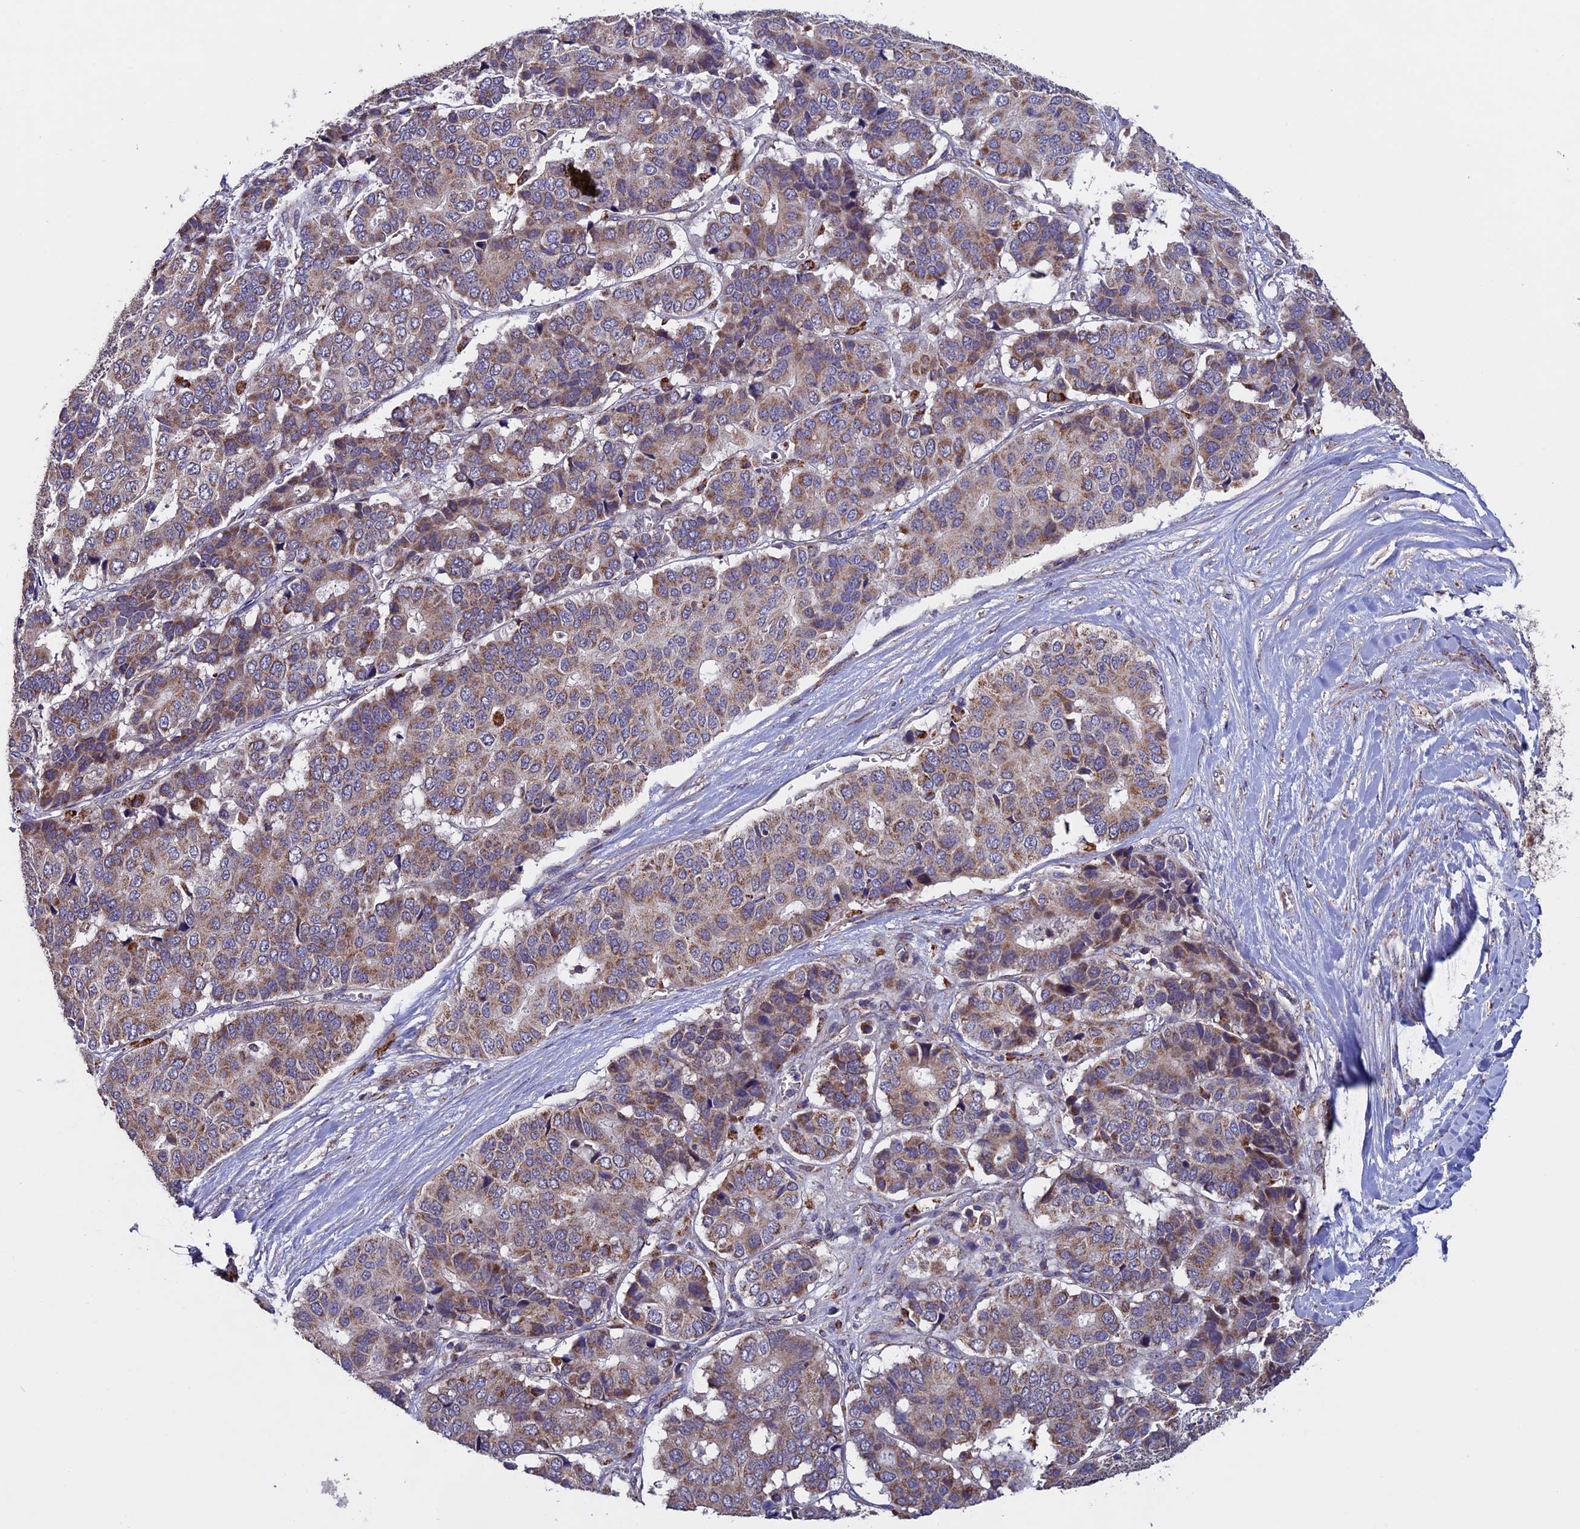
{"staining": {"intensity": "moderate", "quantity": "25%-75%", "location": "cytoplasmic/membranous"}, "tissue": "pancreatic cancer", "cell_type": "Tumor cells", "image_type": "cancer", "snomed": [{"axis": "morphology", "description": "Adenocarcinoma, NOS"}, {"axis": "topography", "description": "Pancreas"}], "caption": "Immunohistochemistry staining of pancreatic cancer, which reveals medium levels of moderate cytoplasmic/membranous positivity in about 25%-75% of tumor cells indicating moderate cytoplasmic/membranous protein positivity. The staining was performed using DAB (brown) for protein detection and nuclei were counterstained in hematoxylin (blue).", "gene": "RNF17", "patient": {"sex": "male", "age": 50}}